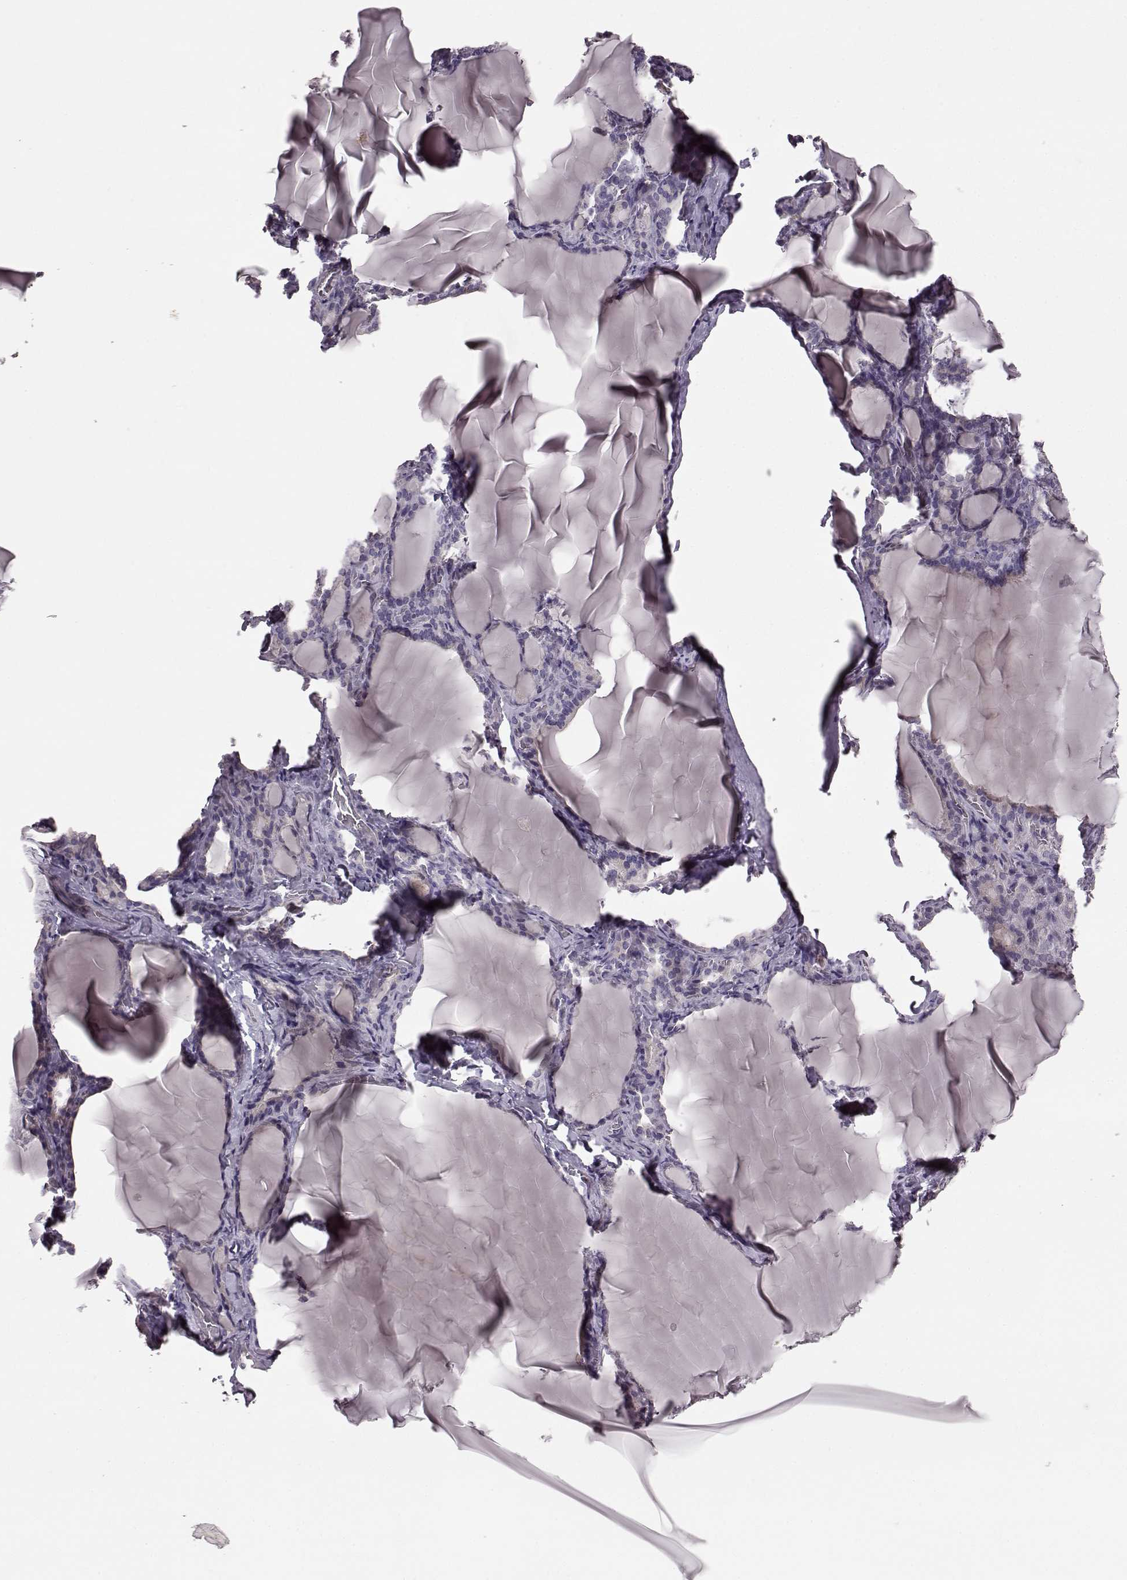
{"staining": {"intensity": "negative", "quantity": "none", "location": "none"}, "tissue": "thyroid gland", "cell_type": "Glandular cells", "image_type": "normal", "snomed": [{"axis": "morphology", "description": "Normal tissue, NOS"}, {"axis": "morphology", "description": "Hyperplasia, NOS"}, {"axis": "topography", "description": "Thyroid gland"}], "caption": "Immunohistochemistry of normal thyroid gland displays no staining in glandular cells. (DAB immunohistochemistry, high magnification).", "gene": "SLC52A3", "patient": {"sex": "female", "age": 27}}